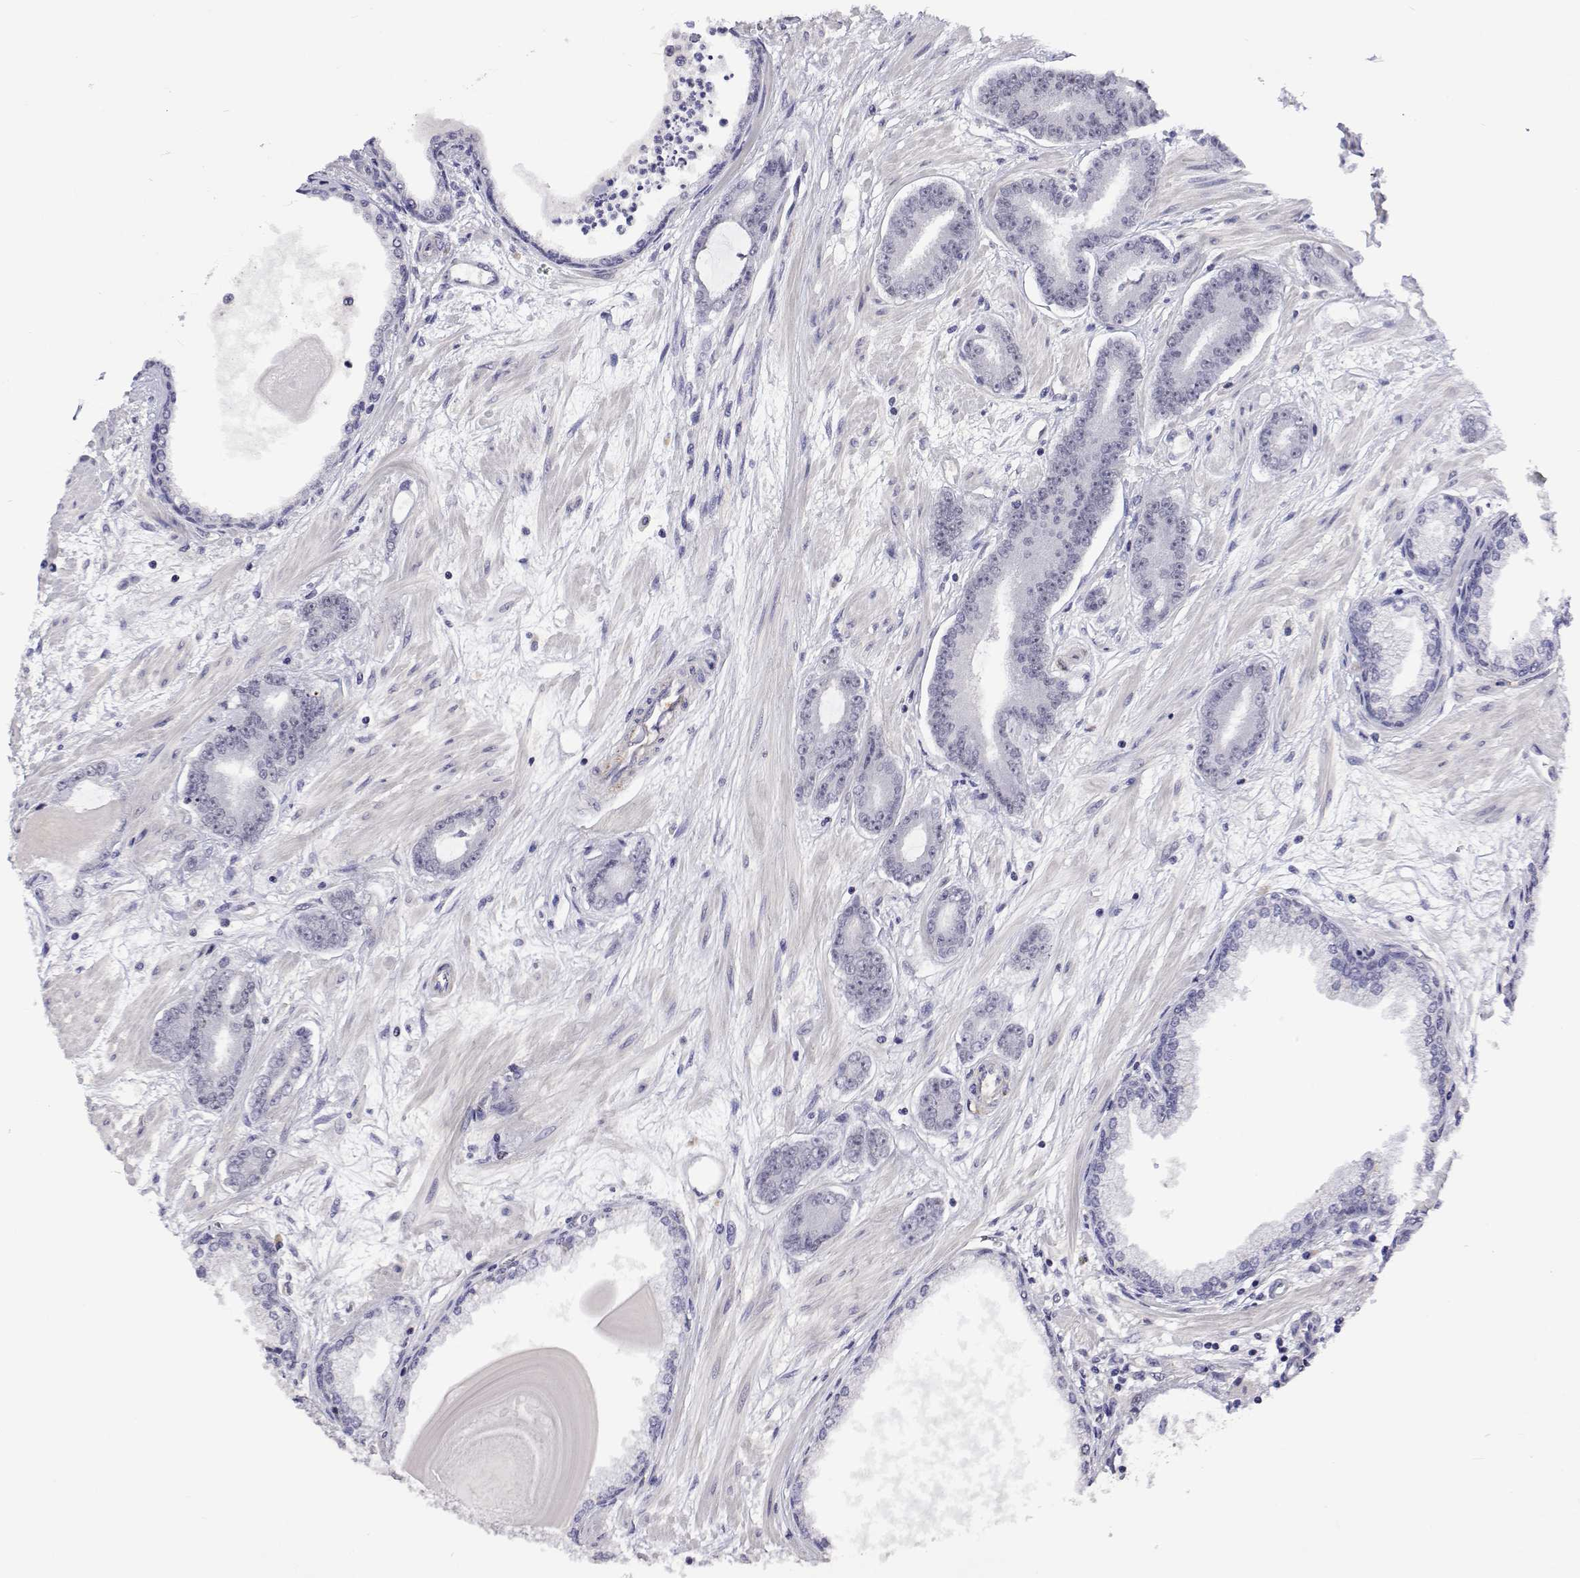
{"staining": {"intensity": "negative", "quantity": "none", "location": "none"}, "tissue": "prostate cancer", "cell_type": "Tumor cells", "image_type": "cancer", "snomed": [{"axis": "morphology", "description": "Adenocarcinoma, Low grade"}, {"axis": "topography", "description": "Prostate"}], "caption": "A high-resolution histopathology image shows immunohistochemistry (IHC) staining of prostate cancer (adenocarcinoma (low-grade)), which displays no significant expression in tumor cells.", "gene": "NHP2", "patient": {"sex": "male", "age": 64}}